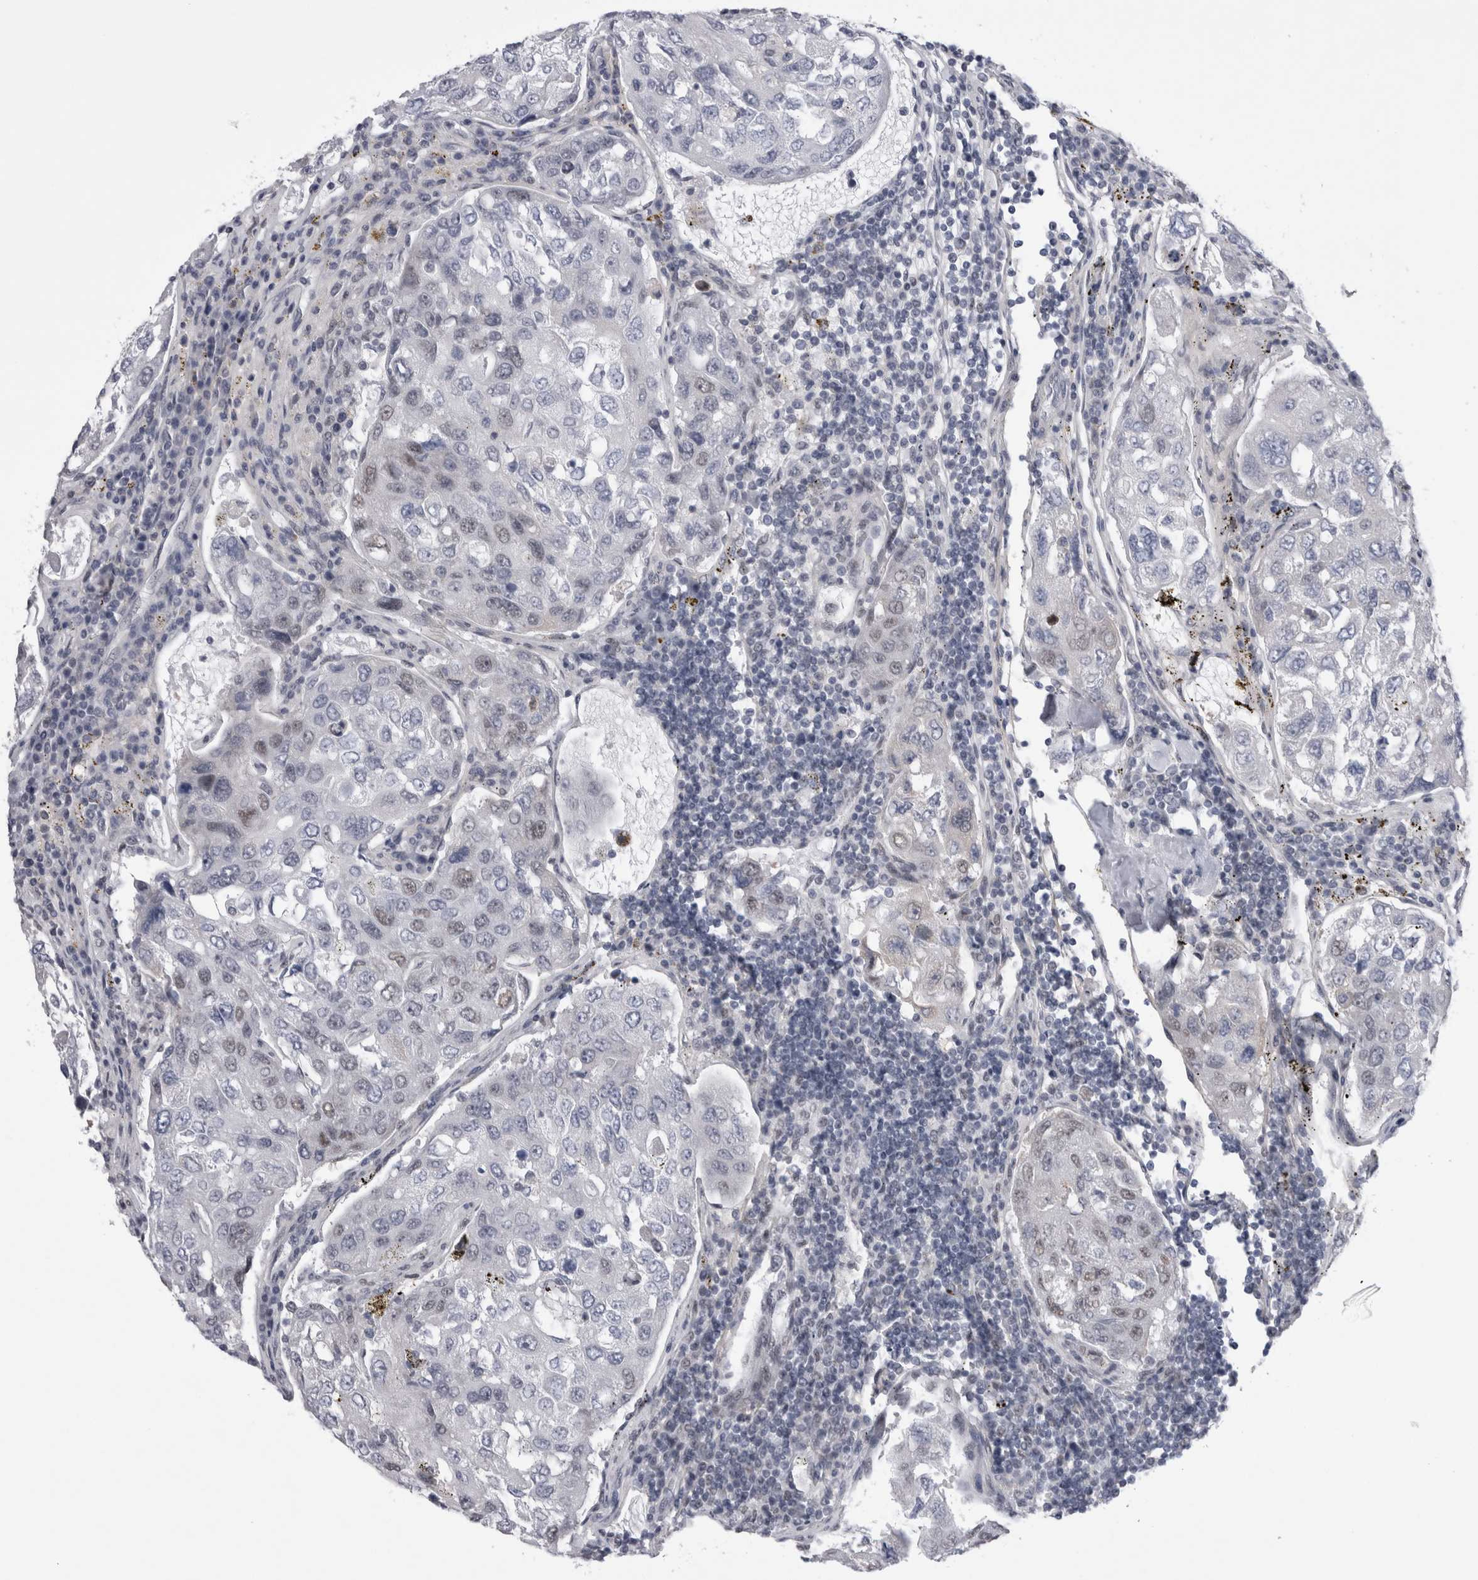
{"staining": {"intensity": "weak", "quantity": "<25%", "location": "nuclear"}, "tissue": "urothelial cancer", "cell_type": "Tumor cells", "image_type": "cancer", "snomed": [{"axis": "morphology", "description": "Urothelial carcinoma, High grade"}, {"axis": "topography", "description": "Lymph node"}, {"axis": "topography", "description": "Urinary bladder"}], "caption": "Immunohistochemistry micrograph of urothelial cancer stained for a protein (brown), which displays no expression in tumor cells.", "gene": "API5", "patient": {"sex": "male", "age": 51}}